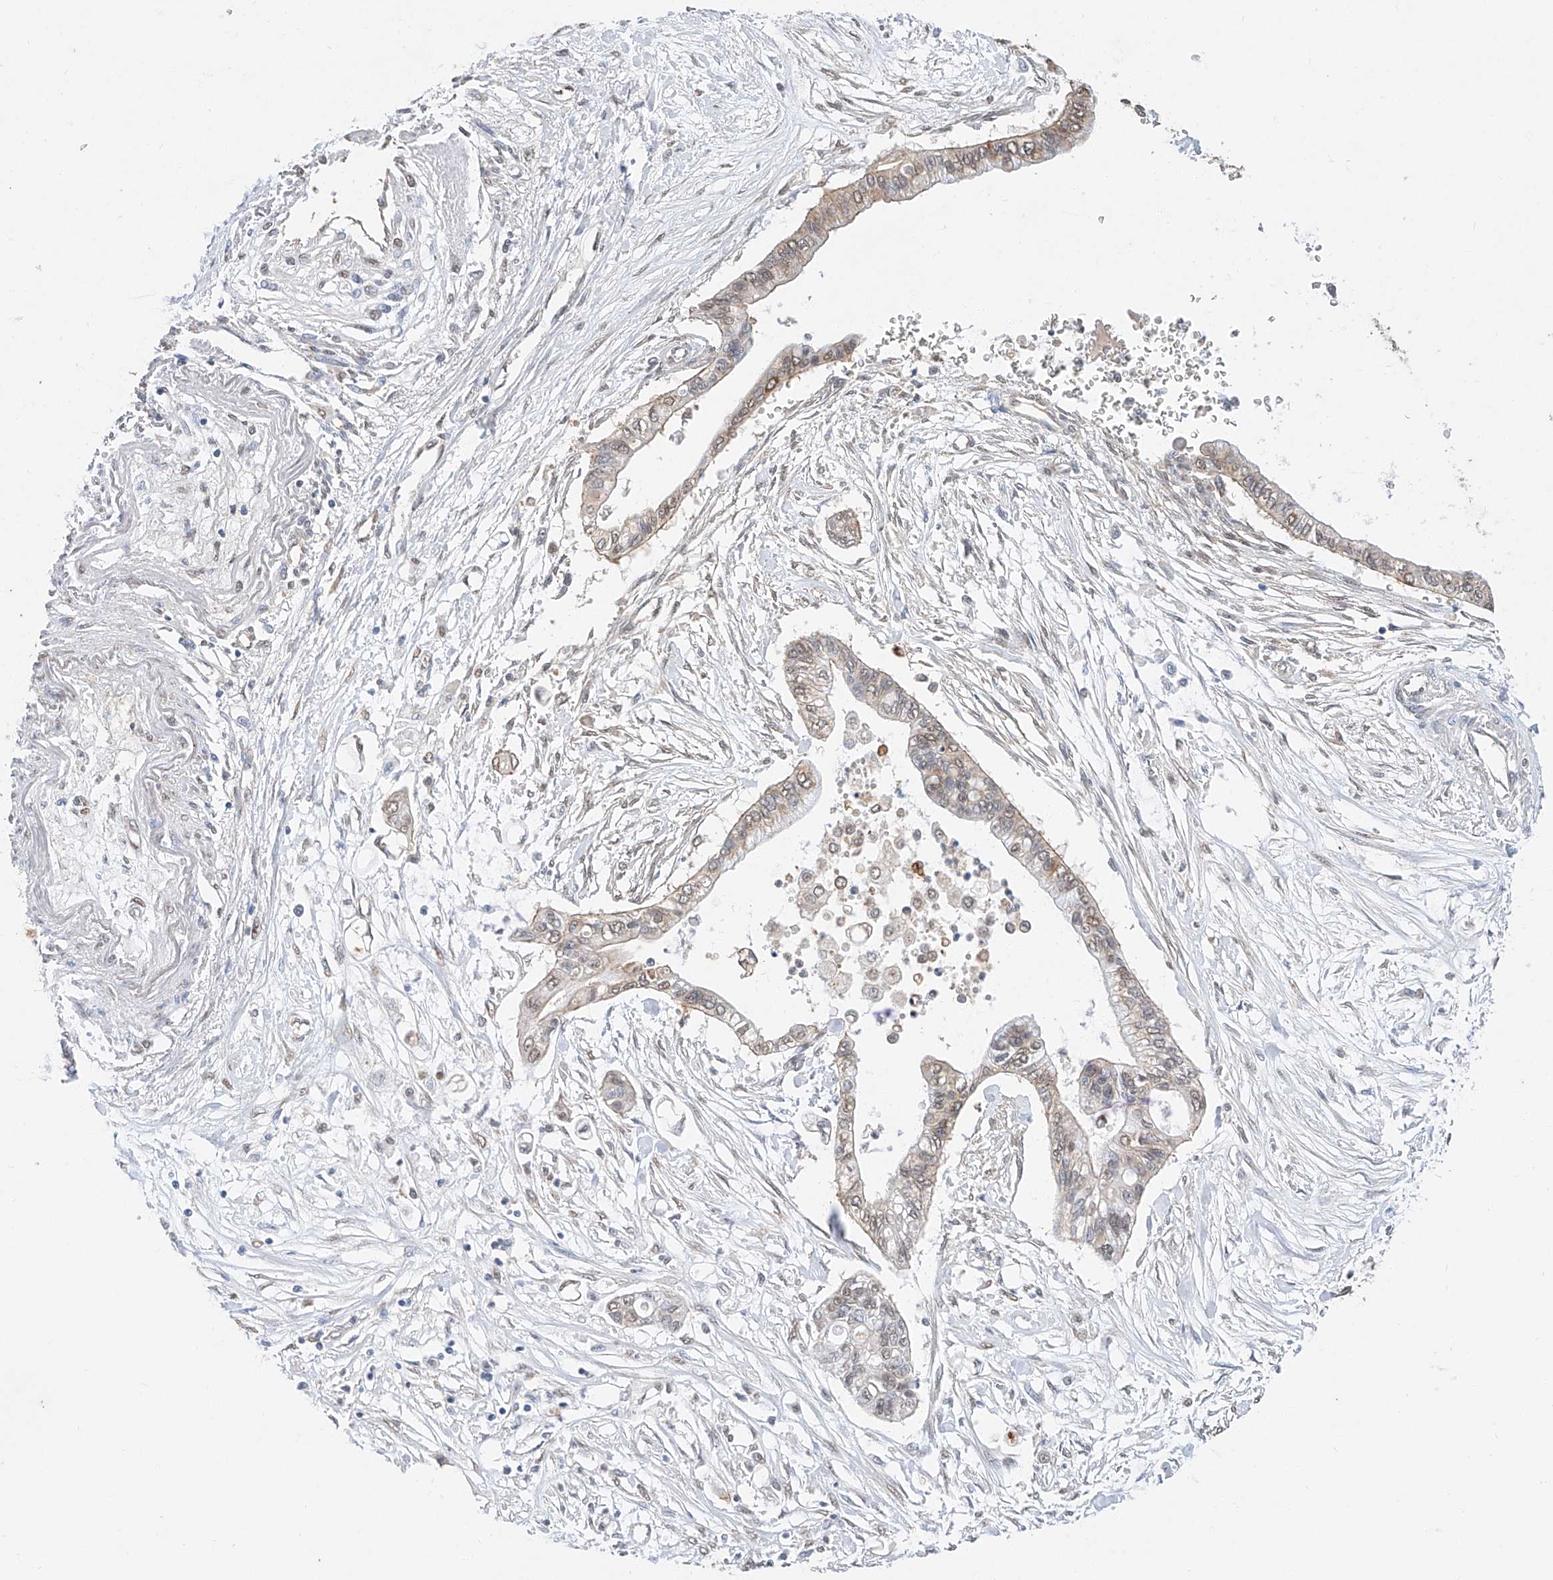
{"staining": {"intensity": "weak", "quantity": "25%-75%", "location": "cytoplasmic/membranous,nuclear"}, "tissue": "pancreatic cancer", "cell_type": "Tumor cells", "image_type": "cancer", "snomed": [{"axis": "morphology", "description": "Adenocarcinoma, NOS"}, {"axis": "topography", "description": "Pancreas"}], "caption": "Protein staining of pancreatic adenocarcinoma tissue exhibits weak cytoplasmic/membranous and nuclear expression in about 25%-75% of tumor cells.", "gene": "CERS4", "patient": {"sex": "female", "age": 77}}